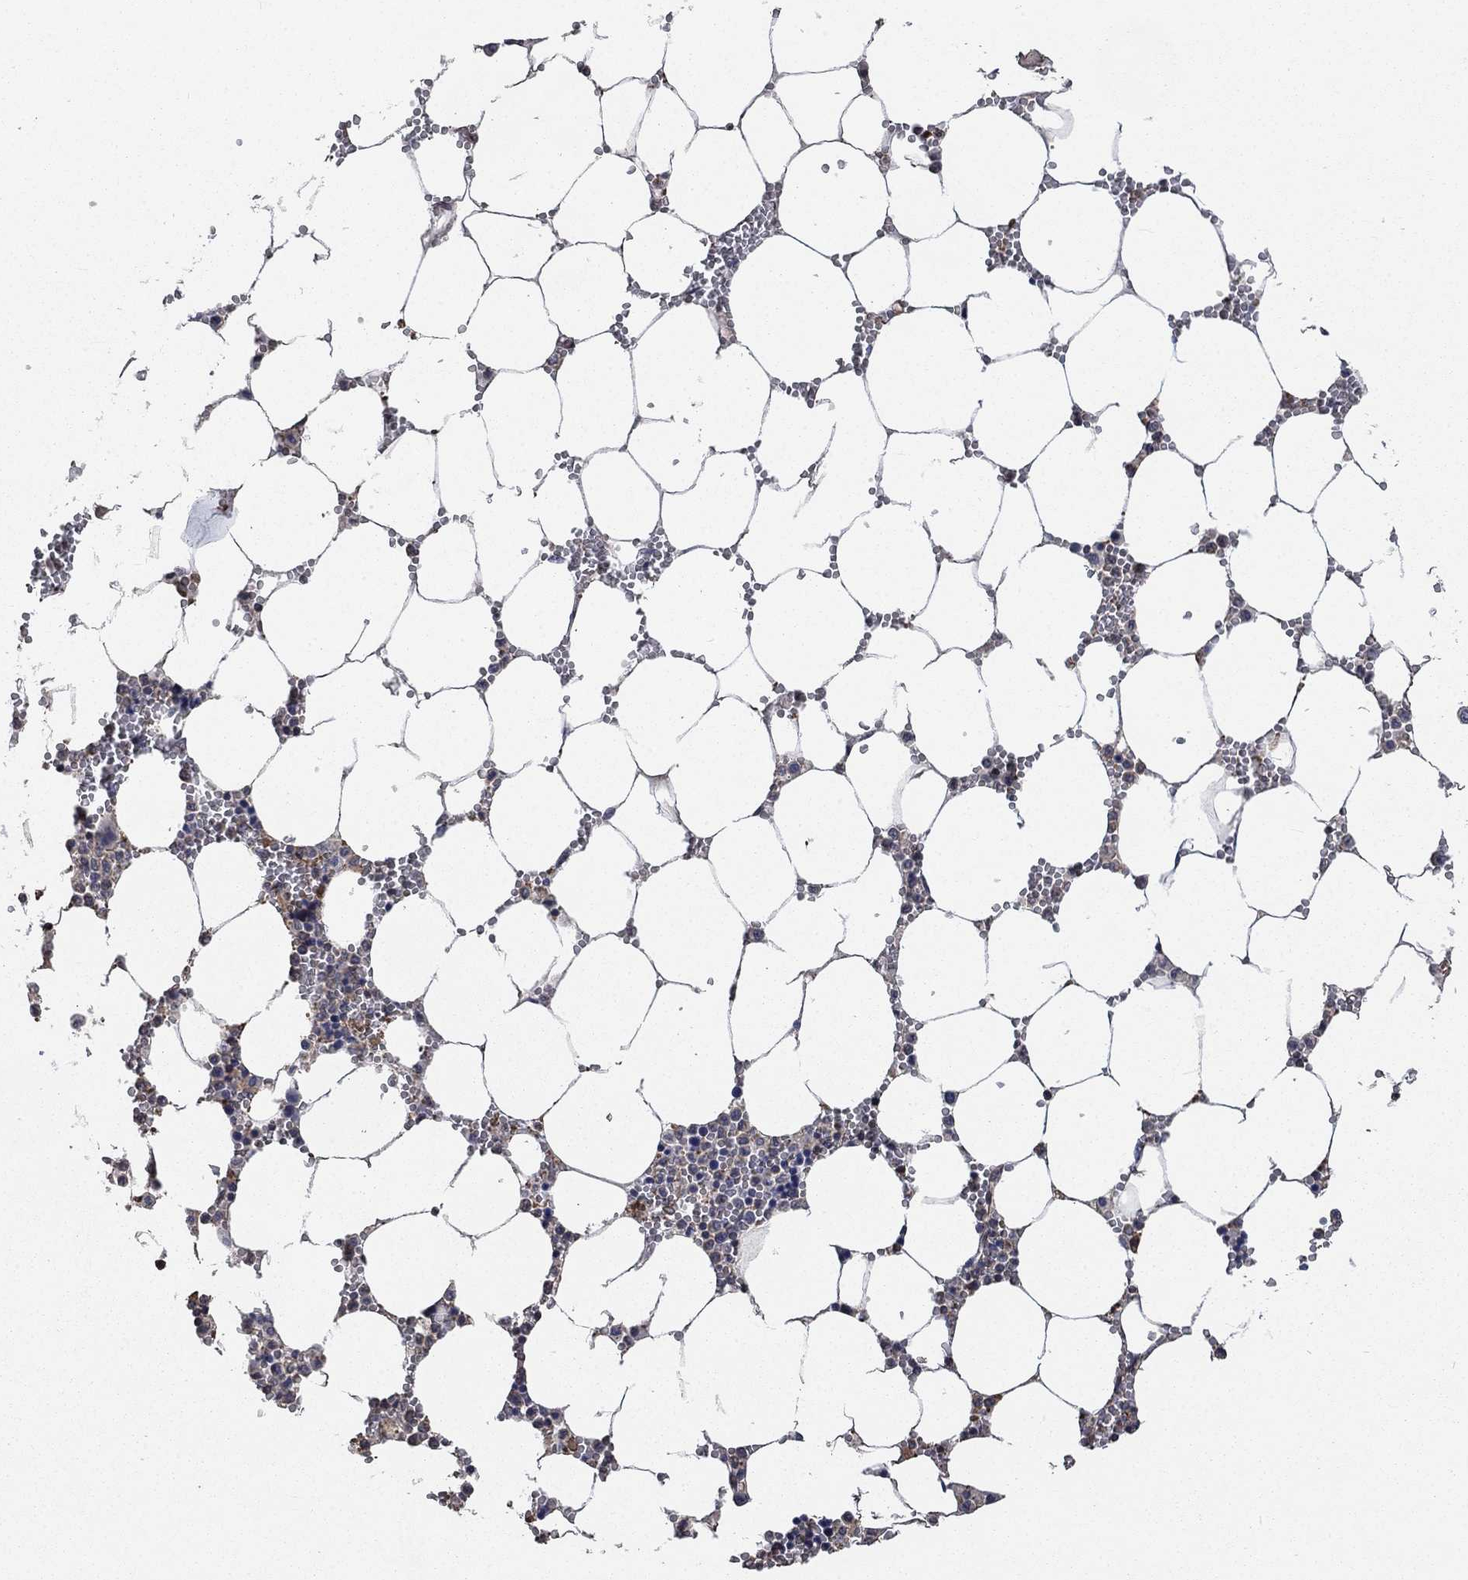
{"staining": {"intensity": "moderate", "quantity": "<25%", "location": "cytoplasmic/membranous"}, "tissue": "bone marrow", "cell_type": "Hematopoietic cells", "image_type": "normal", "snomed": [{"axis": "morphology", "description": "Normal tissue, NOS"}, {"axis": "topography", "description": "Bone marrow"}], "caption": "DAB (3,3'-diaminobenzidine) immunohistochemical staining of benign bone marrow displays moderate cytoplasmic/membranous protein positivity in approximately <25% of hematopoietic cells.", "gene": "PDE3A", "patient": {"sex": "female", "age": 64}}